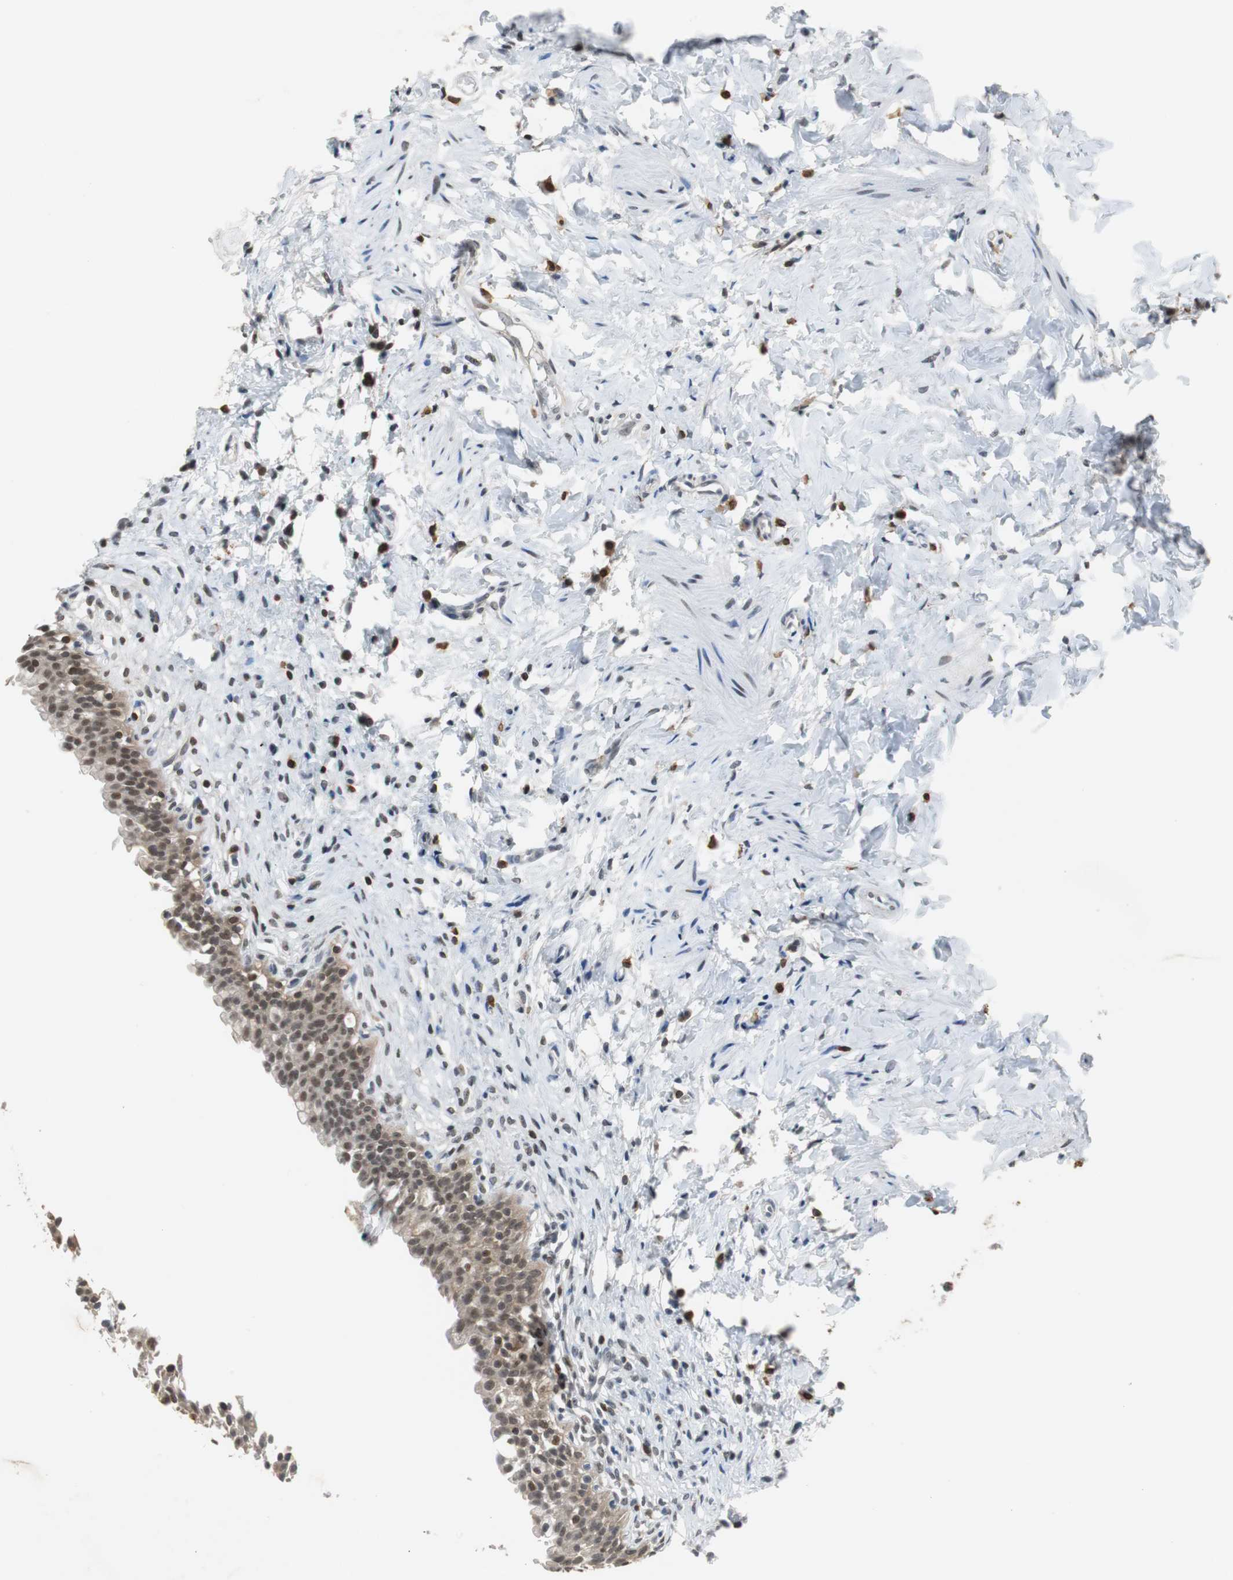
{"staining": {"intensity": "strong", "quantity": ">75%", "location": "cytoplasmic/membranous,nuclear"}, "tissue": "urinary bladder", "cell_type": "Urothelial cells", "image_type": "normal", "snomed": [{"axis": "morphology", "description": "Normal tissue, NOS"}, {"axis": "morphology", "description": "Inflammation, NOS"}, {"axis": "topography", "description": "Urinary bladder"}], "caption": "Immunohistochemical staining of unremarkable human urinary bladder reveals >75% levels of strong cytoplasmic/membranous,nuclear protein positivity in approximately >75% of urothelial cells.", "gene": "SIRT1", "patient": {"sex": "female", "age": 80}}